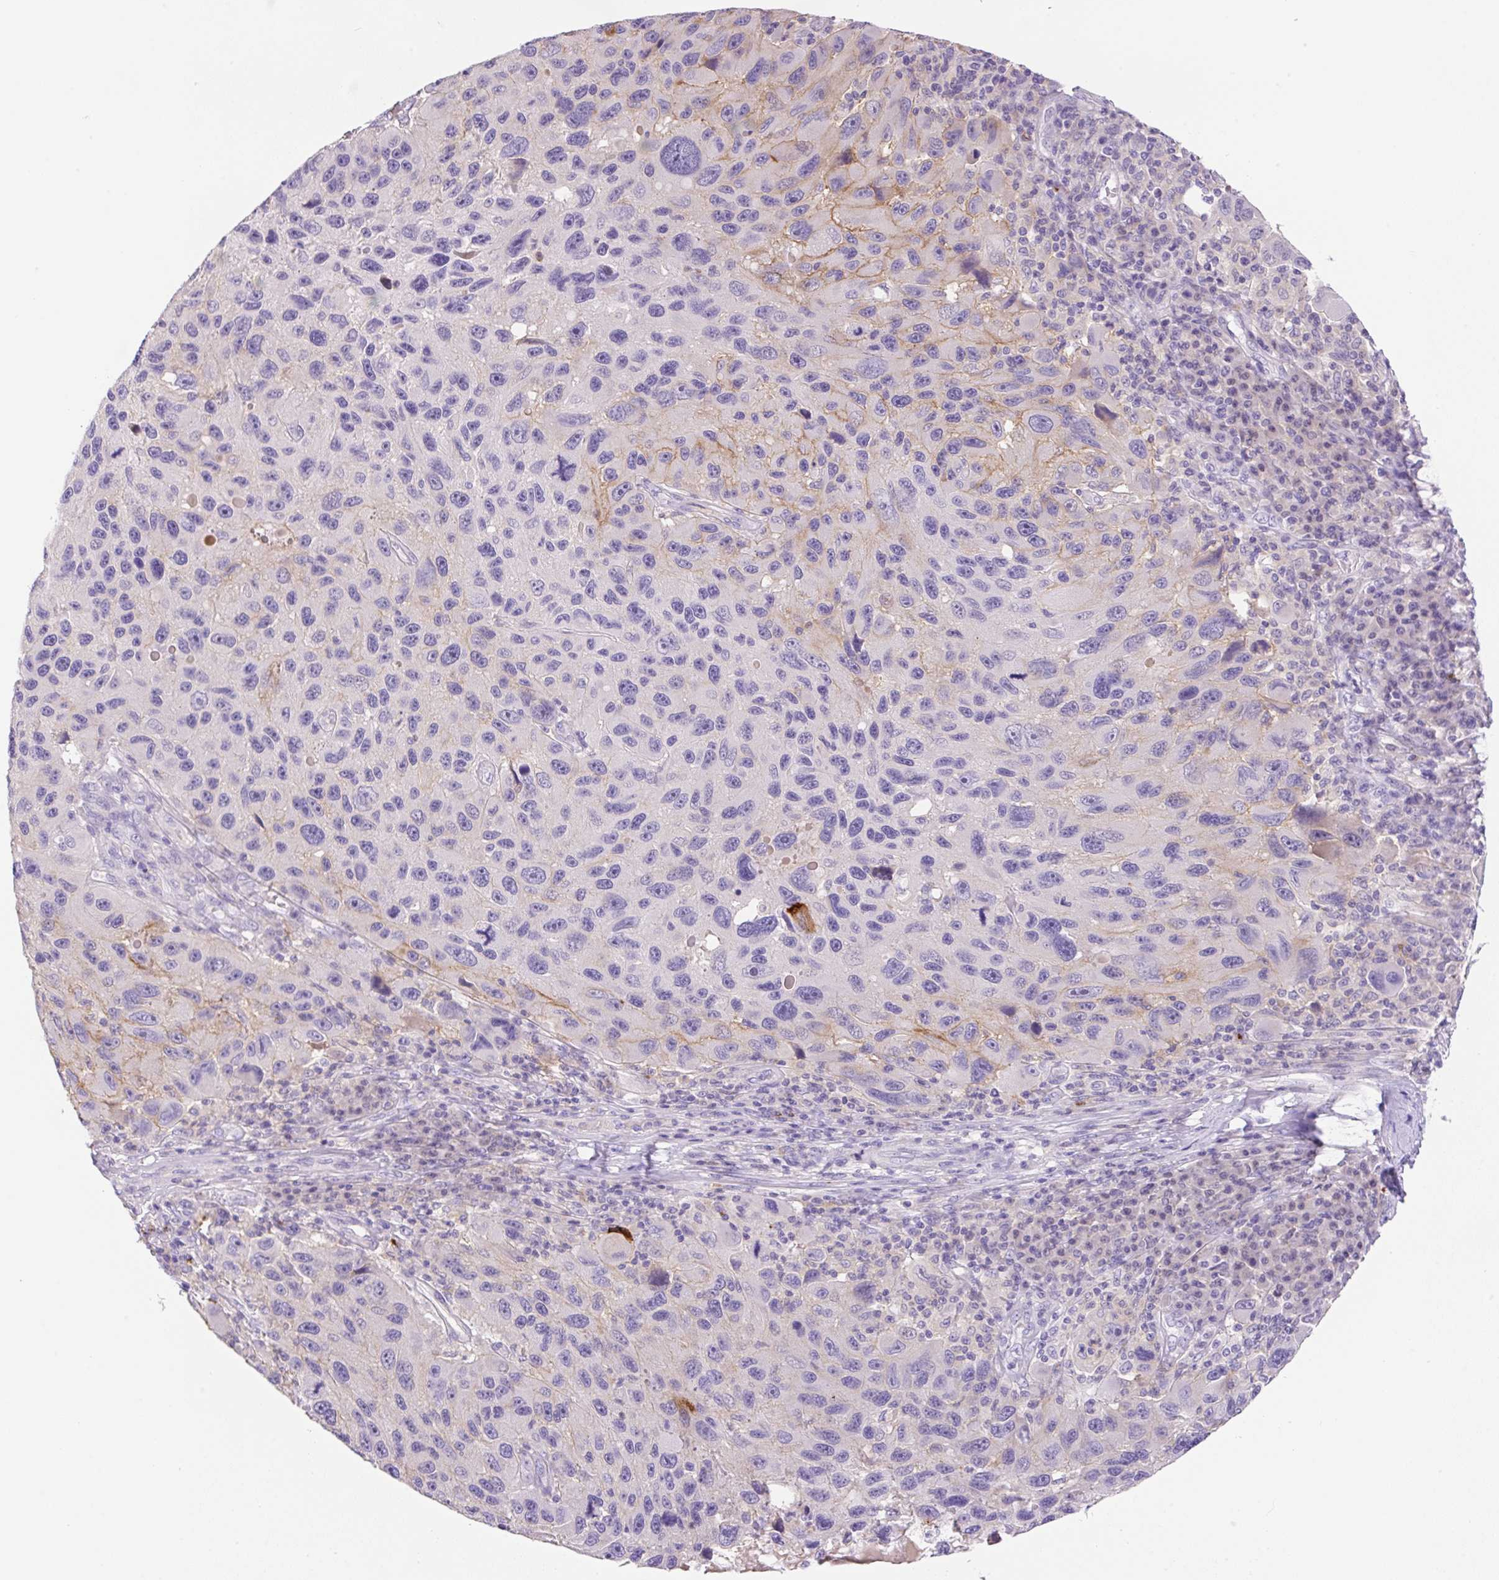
{"staining": {"intensity": "negative", "quantity": "none", "location": "none"}, "tissue": "melanoma", "cell_type": "Tumor cells", "image_type": "cancer", "snomed": [{"axis": "morphology", "description": "Malignant melanoma, NOS"}, {"axis": "topography", "description": "Skin"}], "caption": "Immunohistochemical staining of human malignant melanoma shows no significant positivity in tumor cells.", "gene": "TDRD15", "patient": {"sex": "male", "age": 53}}